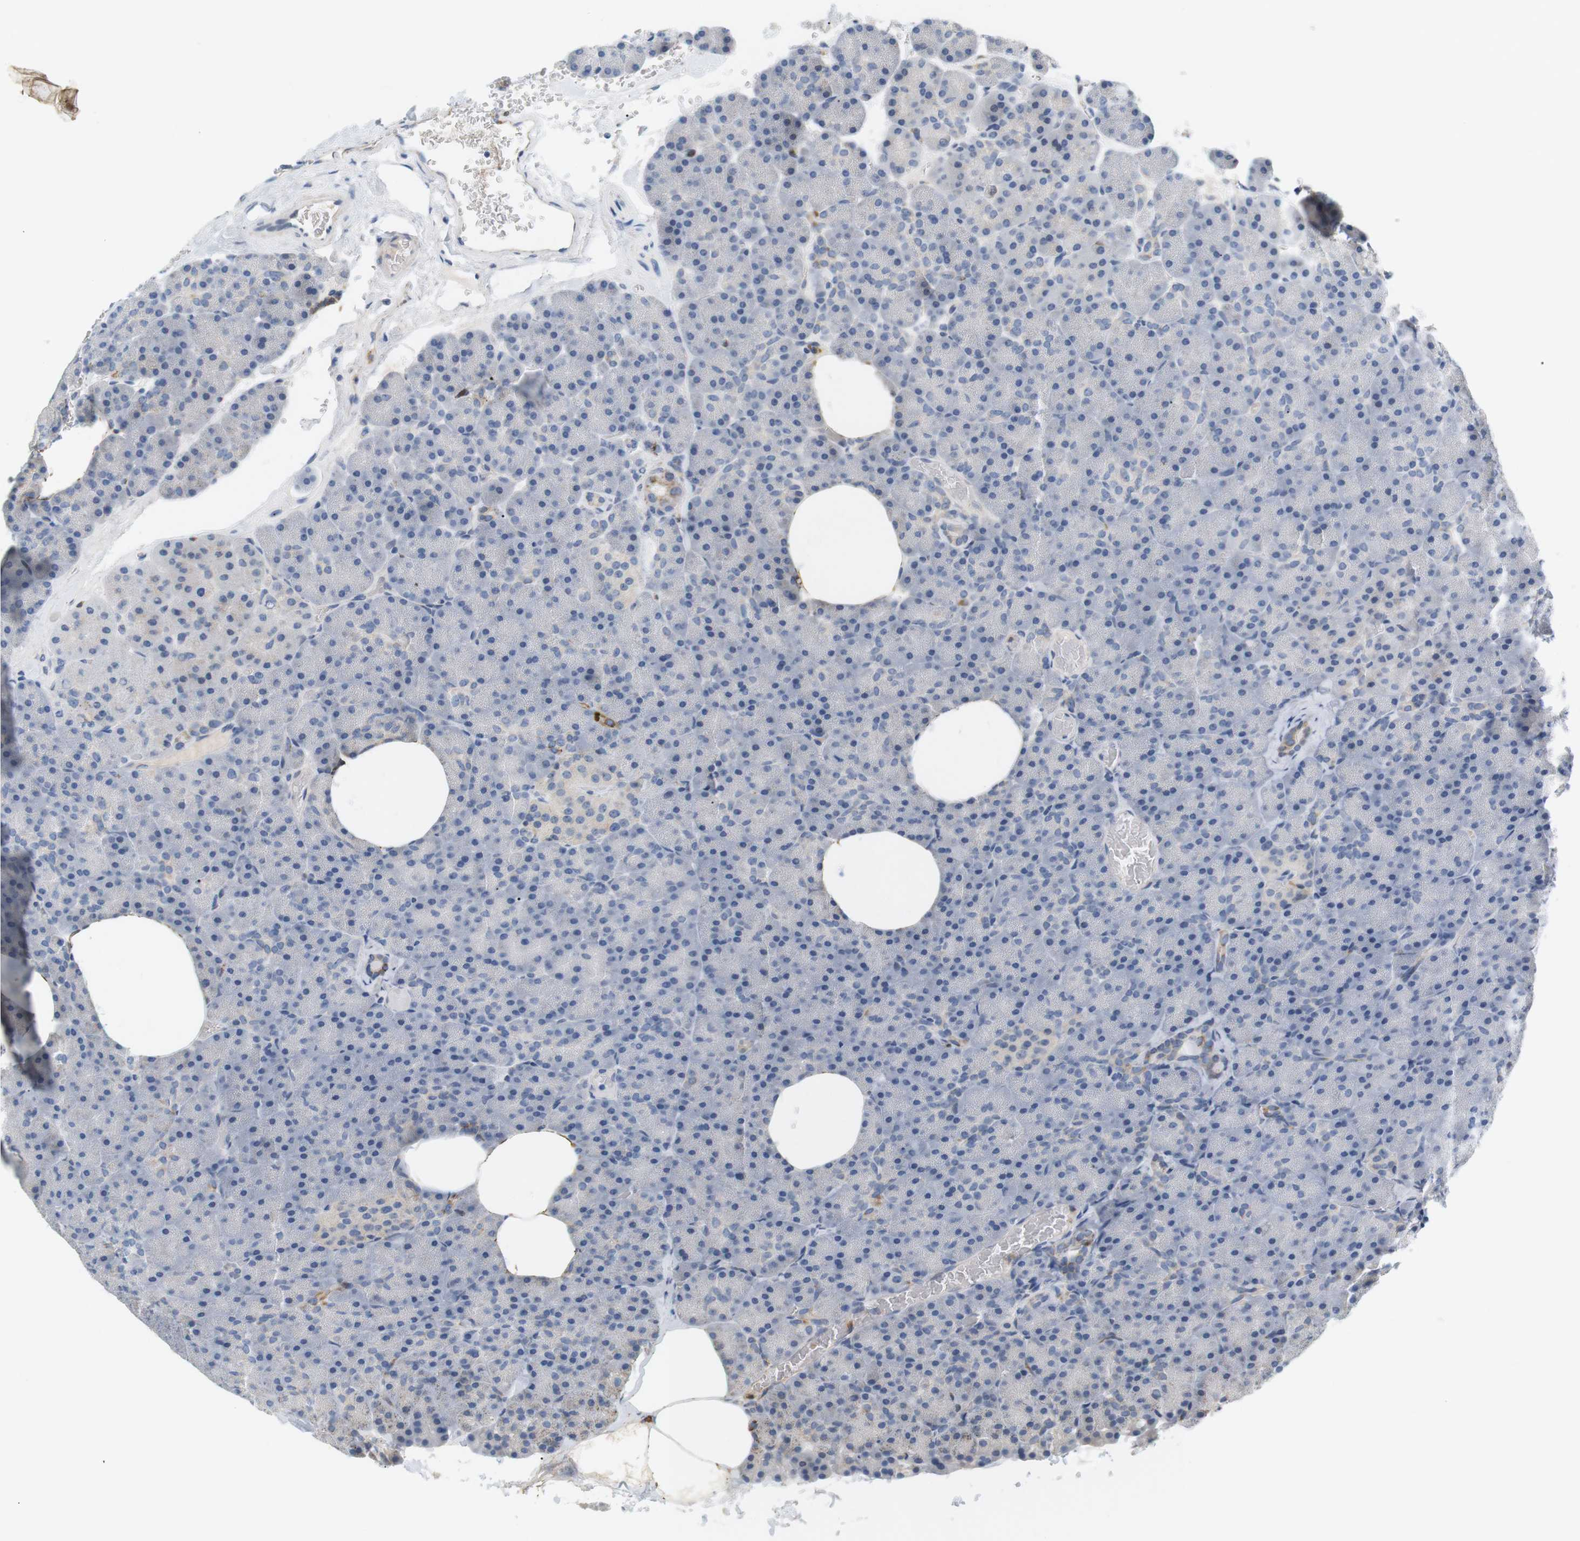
{"staining": {"intensity": "weak", "quantity": "<25%", "location": "cytoplasmic/membranous"}, "tissue": "pancreas", "cell_type": "Exocrine glandular cells", "image_type": "normal", "snomed": [{"axis": "morphology", "description": "Normal tissue, NOS"}, {"axis": "topography", "description": "Pancreas"}], "caption": "A high-resolution micrograph shows immunohistochemistry (IHC) staining of unremarkable pancreas, which shows no significant positivity in exocrine glandular cells. (DAB immunohistochemistry visualized using brightfield microscopy, high magnification).", "gene": "CD300E", "patient": {"sex": "female", "age": 35}}